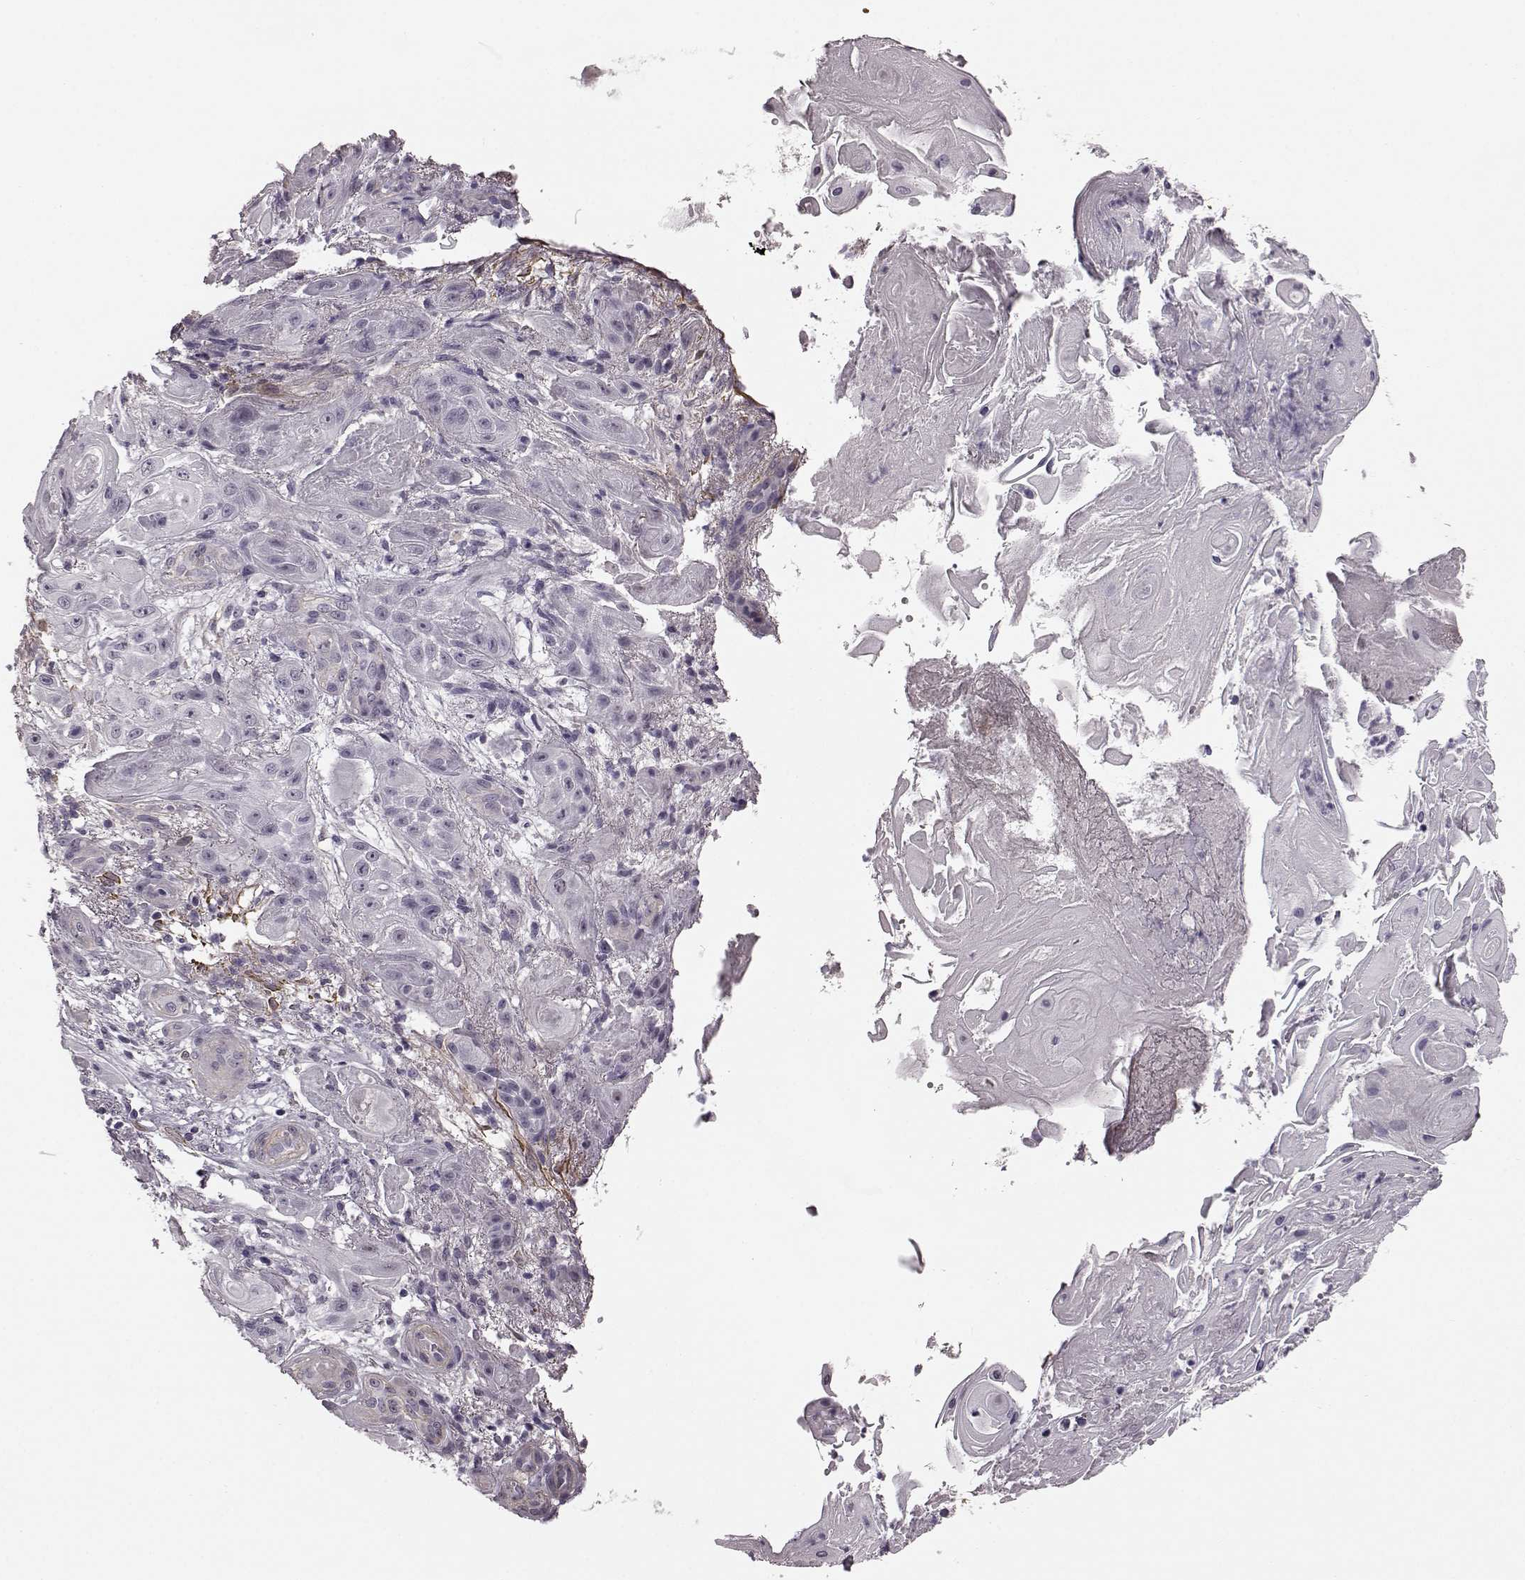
{"staining": {"intensity": "negative", "quantity": "none", "location": "none"}, "tissue": "skin cancer", "cell_type": "Tumor cells", "image_type": "cancer", "snomed": [{"axis": "morphology", "description": "Squamous cell carcinoma, NOS"}, {"axis": "topography", "description": "Skin"}], "caption": "The immunohistochemistry micrograph has no significant staining in tumor cells of skin cancer tissue. The staining was performed using DAB to visualize the protein expression in brown, while the nuclei were stained in blue with hematoxylin (Magnification: 20x).", "gene": "SLCO3A1", "patient": {"sex": "male", "age": 62}}